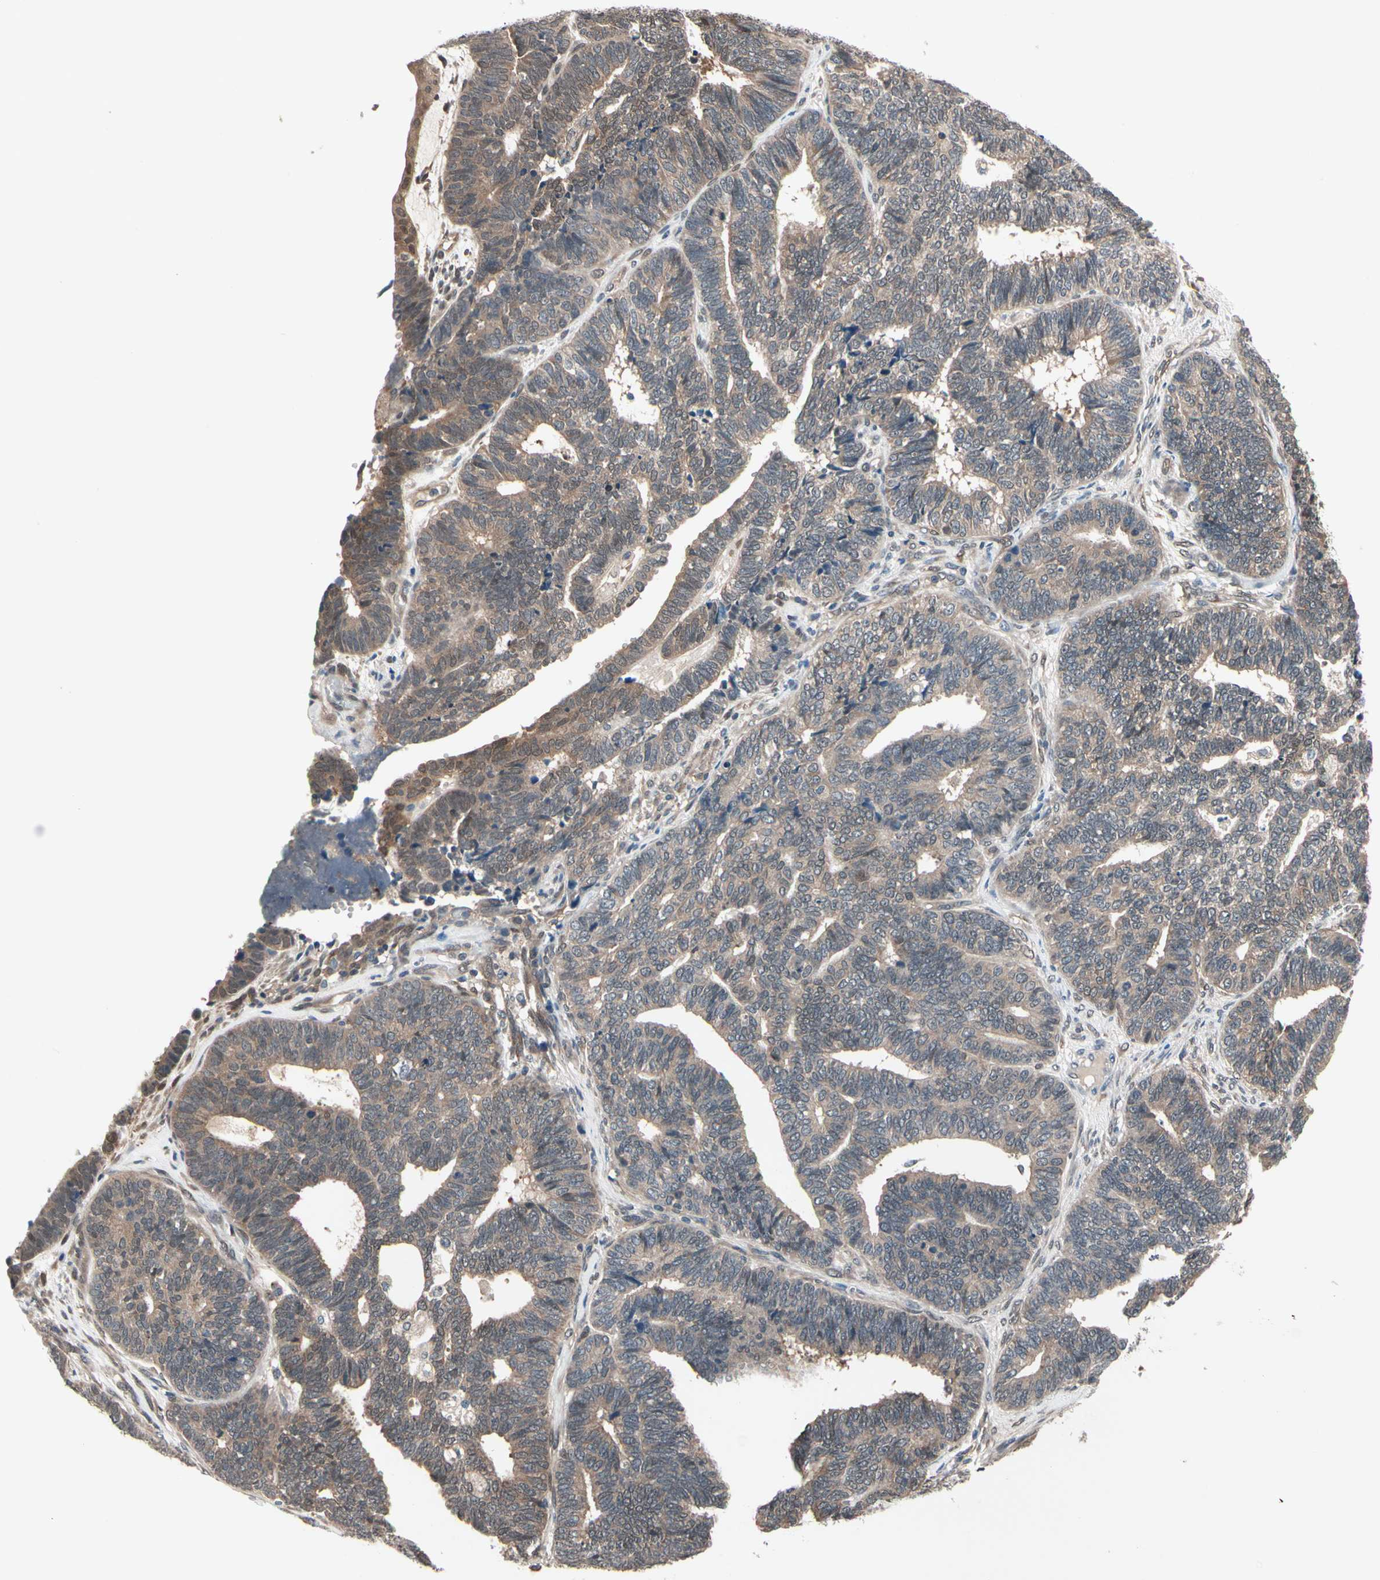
{"staining": {"intensity": "moderate", "quantity": ">75%", "location": "cytoplasmic/membranous"}, "tissue": "endometrial cancer", "cell_type": "Tumor cells", "image_type": "cancer", "snomed": [{"axis": "morphology", "description": "Adenocarcinoma, NOS"}, {"axis": "topography", "description": "Endometrium"}], "caption": "Protein staining of endometrial cancer (adenocarcinoma) tissue shows moderate cytoplasmic/membranous staining in about >75% of tumor cells.", "gene": "PRDX6", "patient": {"sex": "female", "age": 70}}